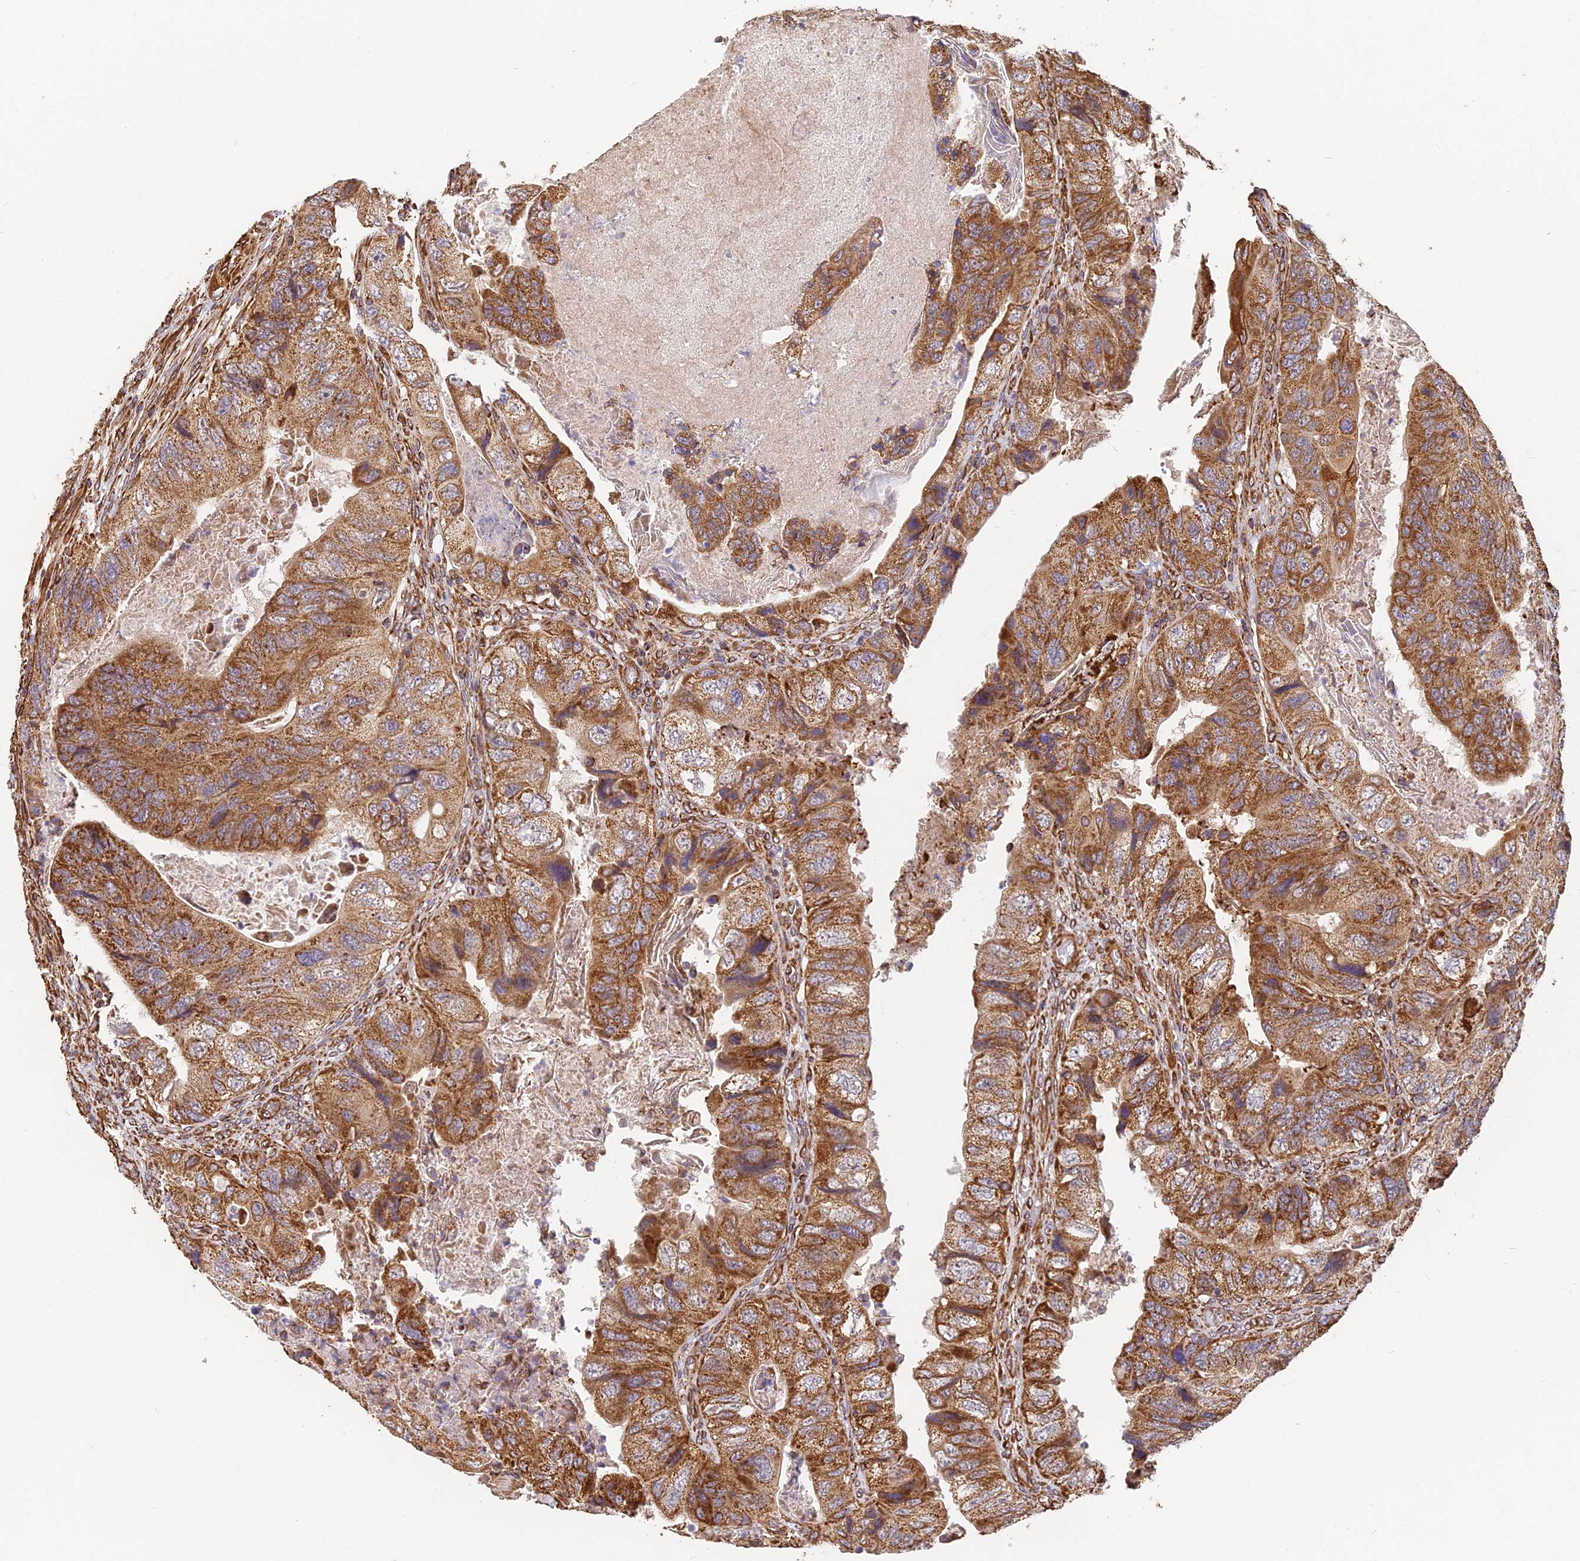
{"staining": {"intensity": "moderate", "quantity": ">75%", "location": "cytoplasmic/membranous"}, "tissue": "colorectal cancer", "cell_type": "Tumor cells", "image_type": "cancer", "snomed": [{"axis": "morphology", "description": "Adenocarcinoma, NOS"}, {"axis": "topography", "description": "Rectum"}], "caption": "DAB immunohistochemical staining of human adenocarcinoma (colorectal) reveals moderate cytoplasmic/membranous protein positivity in about >75% of tumor cells.", "gene": "DSTYK", "patient": {"sex": "male", "age": 63}}